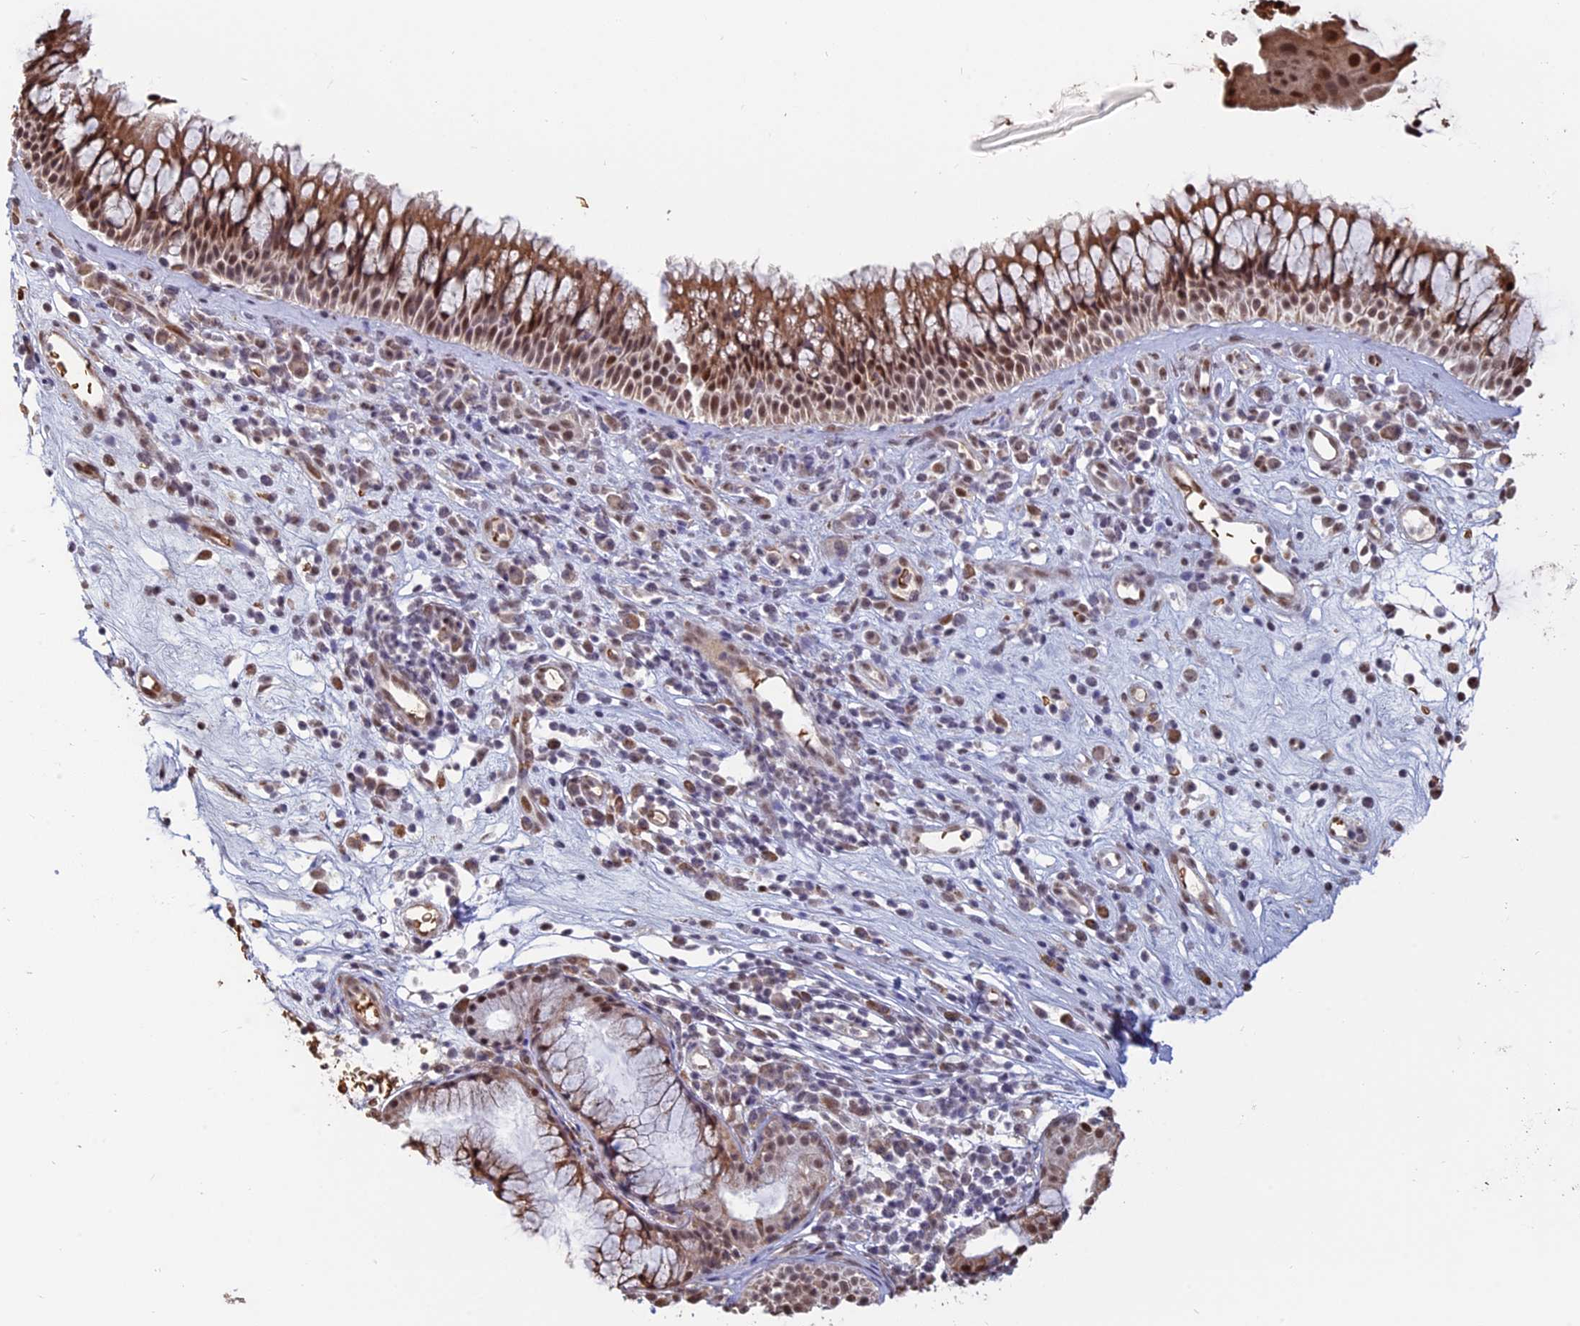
{"staining": {"intensity": "moderate", "quantity": ">75%", "location": "cytoplasmic/membranous,nuclear"}, "tissue": "nasopharynx", "cell_type": "Respiratory epithelial cells", "image_type": "normal", "snomed": [{"axis": "morphology", "description": "Normal tissue, NOS"}, {"axis": "morphology", "description": "Inflammation, NOS"}, {"axis": "morphology", "description": "Malignant melanoma, Metastatic site"}, {"axis": "topography", "description": "Nasopharynx"}], "caption": "Immunohistochemistry photomicrograph of benign human nasopharynx stained for a protein (brown), which demonstrates medium levels of moderate cytoplasmic/membranous,nuclear staining in about >75% of respiratory epithelial cells.", "gene": "MFAP1", "patient": {"sex": "male", "age": 70}}